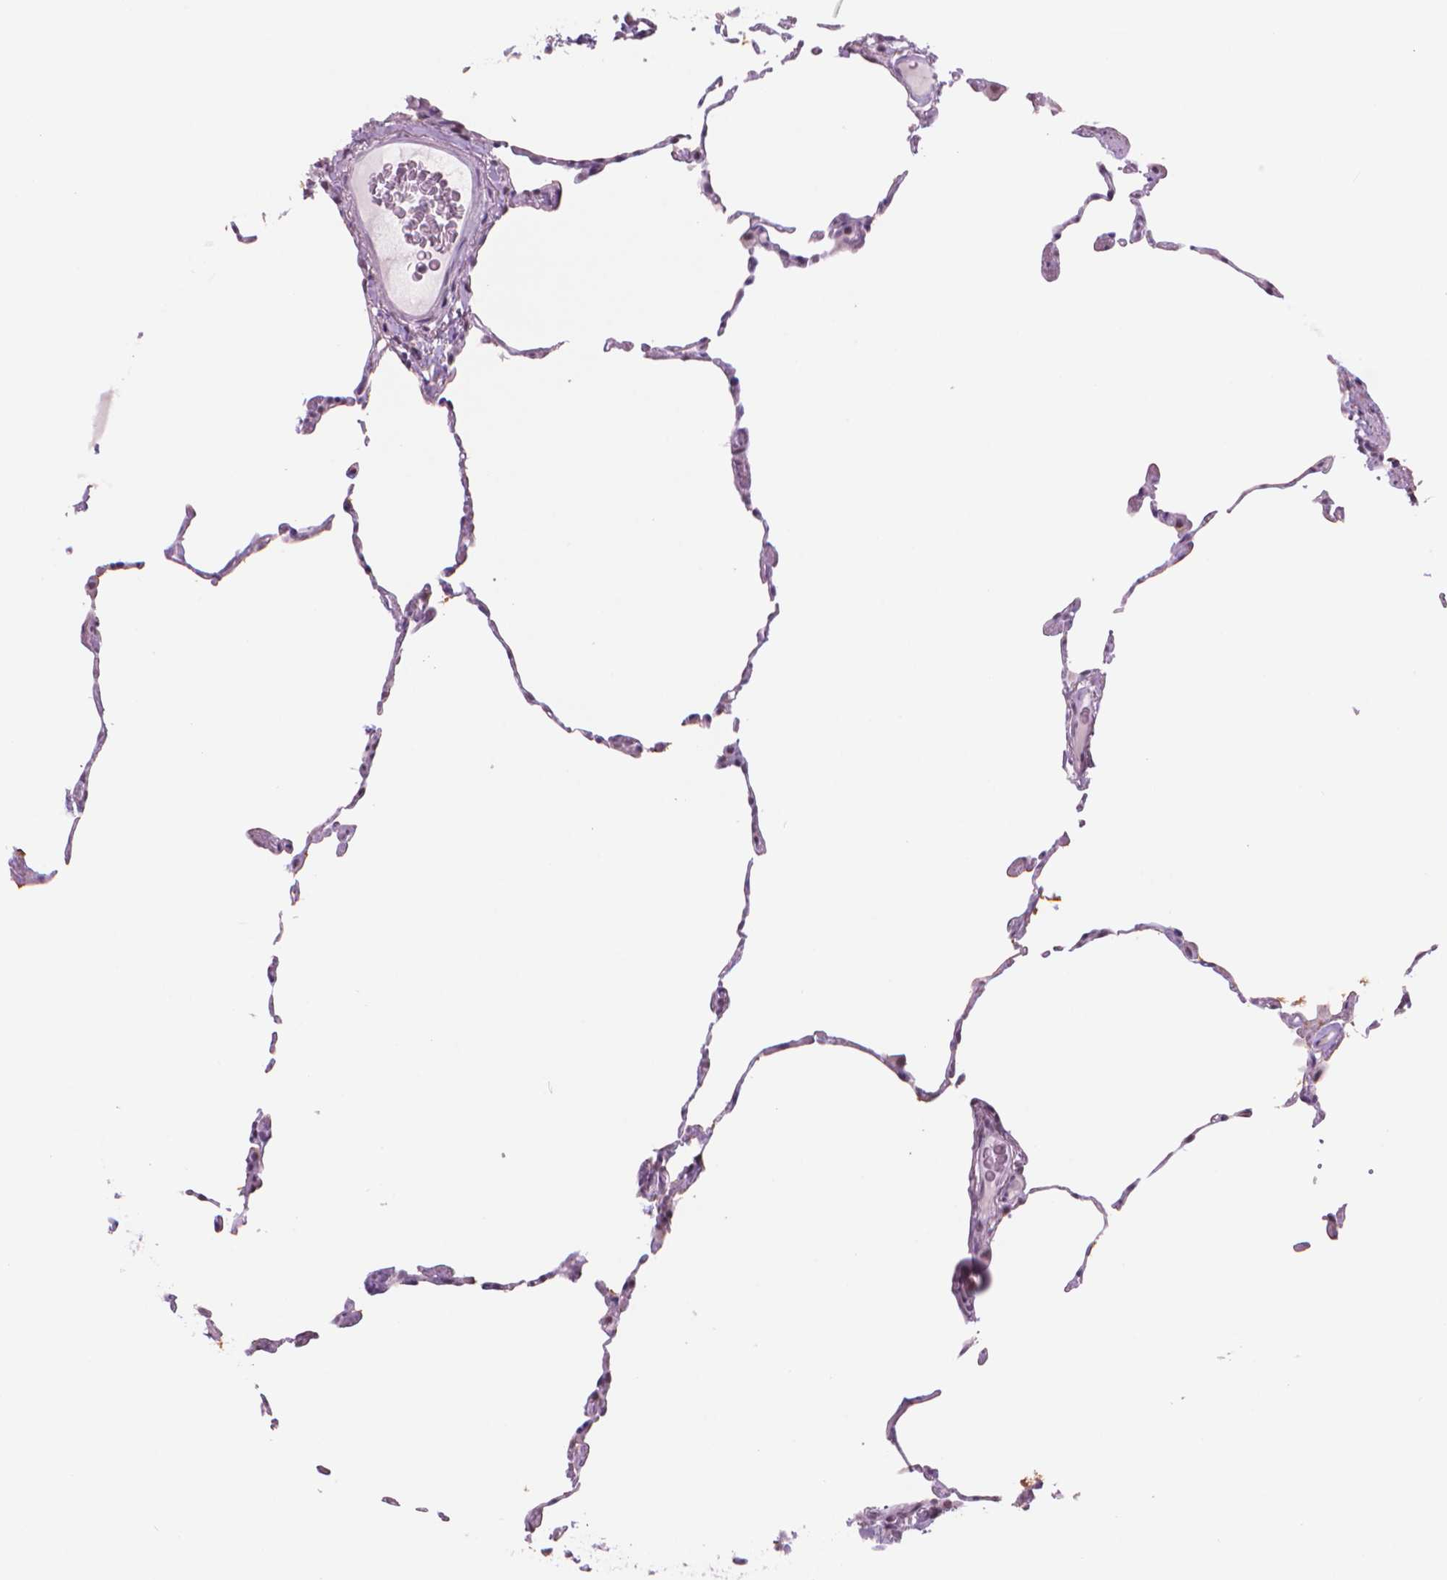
{"staining": {"intensity": "negative", "quantity": "none", "location": "none"}, "tissue": "lung", "cell_type": "Alveolar cells", "image_type": "normal", "snomed": [{"axis": "morphology", "description": "Normal tissue, NOS"}, {"axis": "topography", "description": "Lung"}], "caption": "High magnification brightfield microscopy of benign lung stained with DAB (3,3'-diaminobenzidine) (brown) and counterstained with hematoxylin (blue): alveolar cells show no significant staining.", "gene": "POLR3D", "patient": {"sex": "female", "age": 57}}